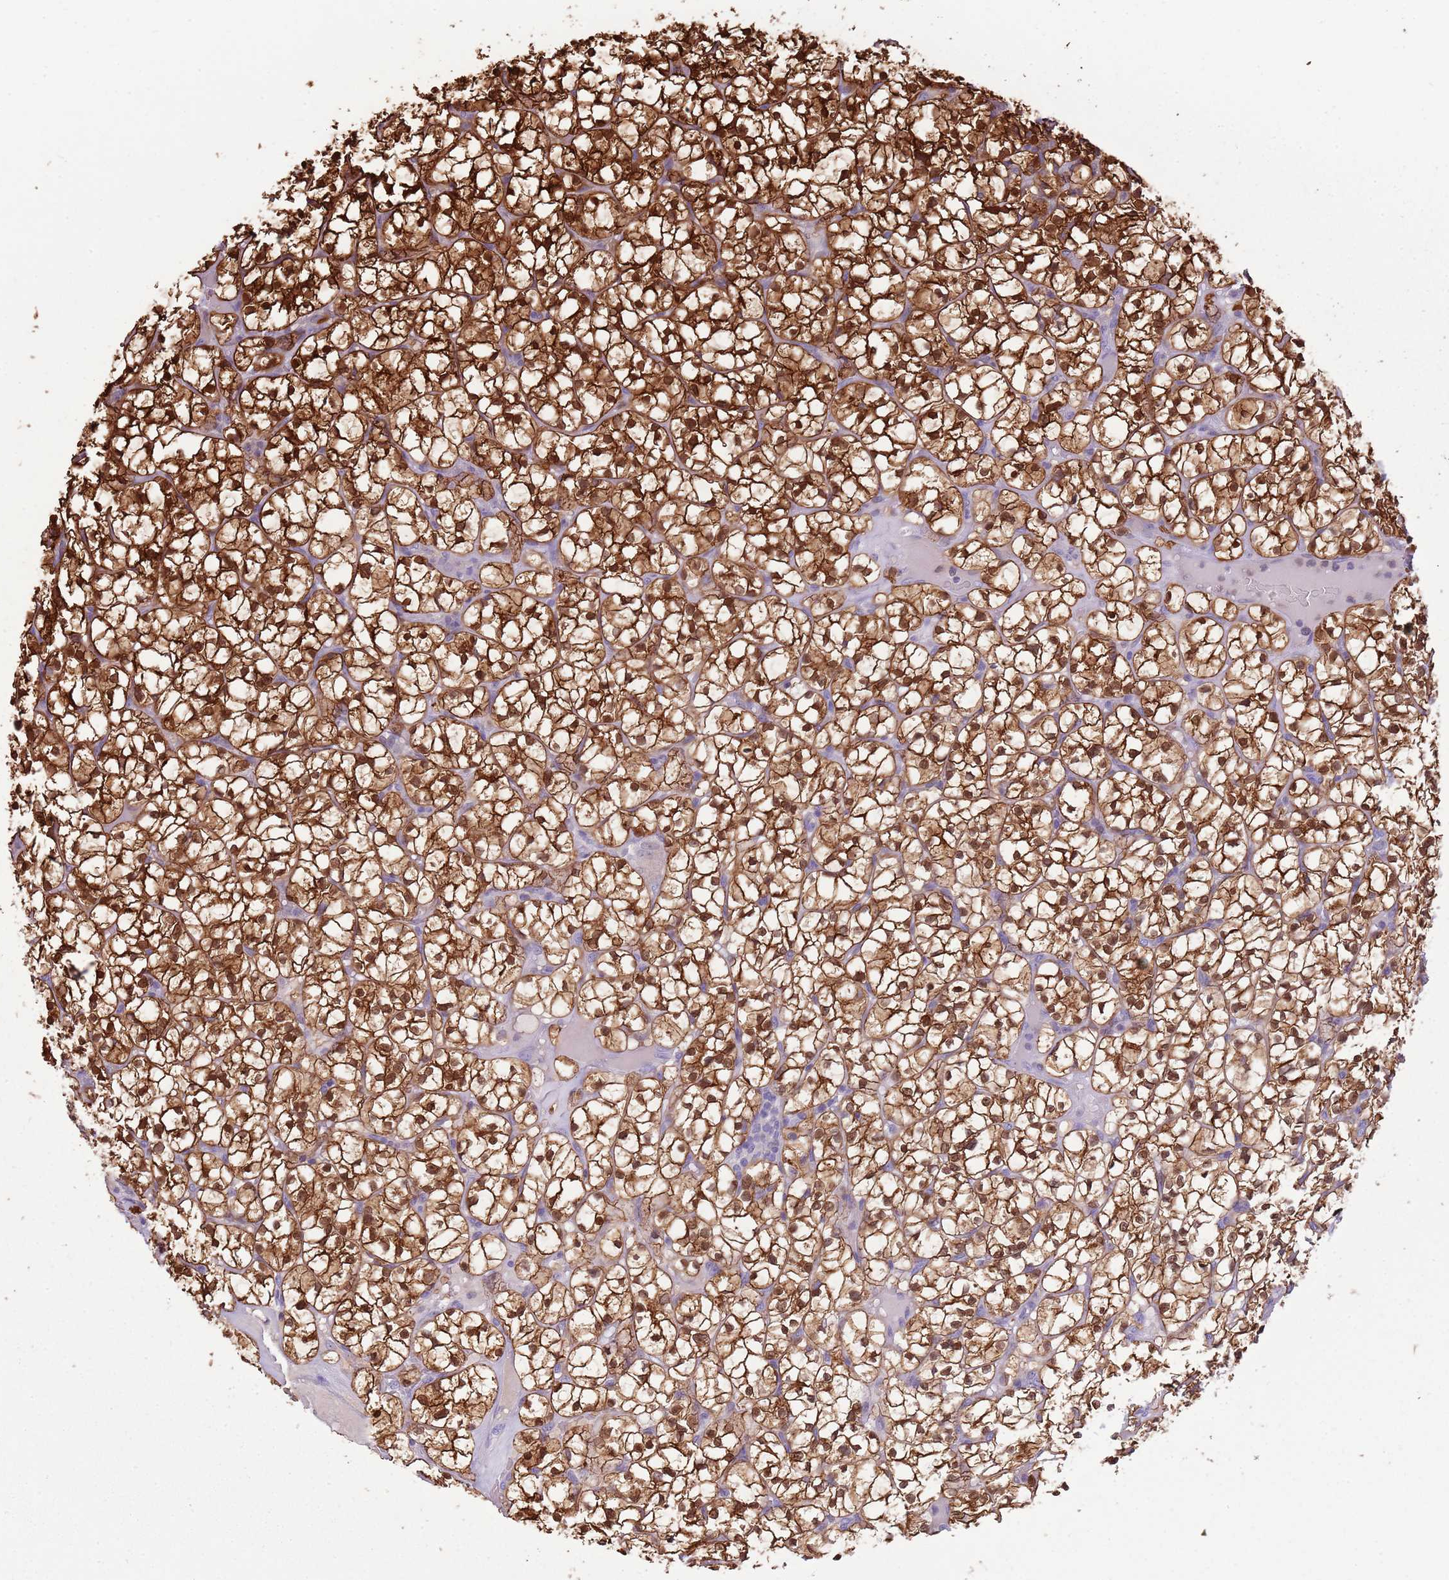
{"staining": {"intensity": "strong", "quantity": ">75%", "location": "cytoplasmic/membranous,nuclear"}, "tissue": "renal cancer", "cell_type": "Tumor cells", "image_type": "cancer", "snomed": [{"axis": "morphology", "description": "Adenocarcinoma, NOS"}, {"axis": "topography", "description": "Kidney"}], "caption": "Immunohistochemical staining of human renal cancer displays high levels of strong cytoplasmic/membranous and nuclear protein staining in about >75% of tumor cells. The staining is performed using DAB brown chromogen to label protein expression. The nuclei are counter-stained blue using hematoxylin.", "gene": "NBPF6", "patient": {"sex": "female", "age": 64}}